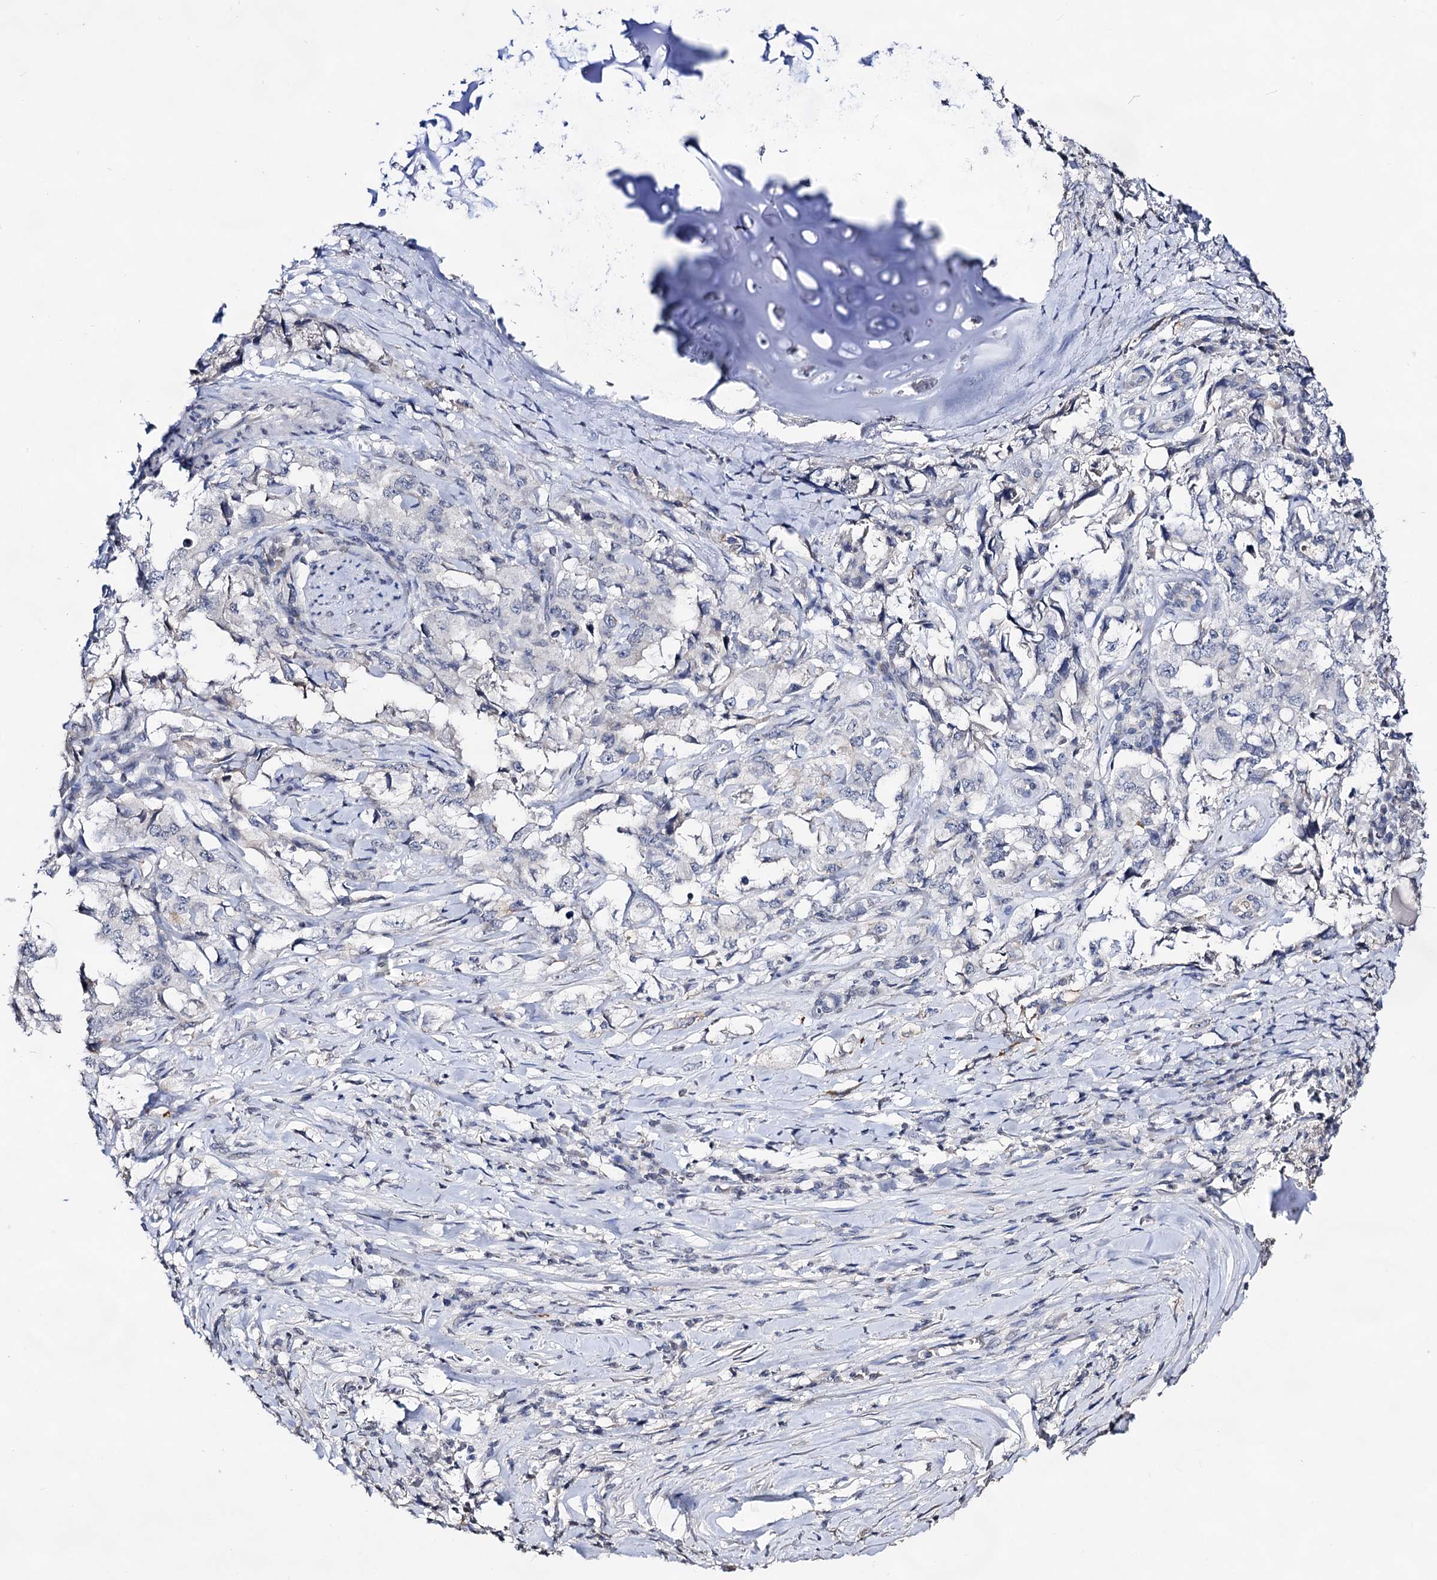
{"staining": {"intensity": "negative", "quantity": "none", "location": "none"}, "tissue": "lung cancer", "cell_type": "Tumor cells", "image_type": "cancer", "snomed": [{"axis": "morphology", "description": "Adenocarcinoma, NOS"}, {"axis": "topography", "description": "Lung"}], "caption": "IHC image of human lung cancer stained for a protein (brown), which exhibits no positivity in tumor cells.", "gene": "PLIN1", "patient": {"sex": "female", "age": 51}}